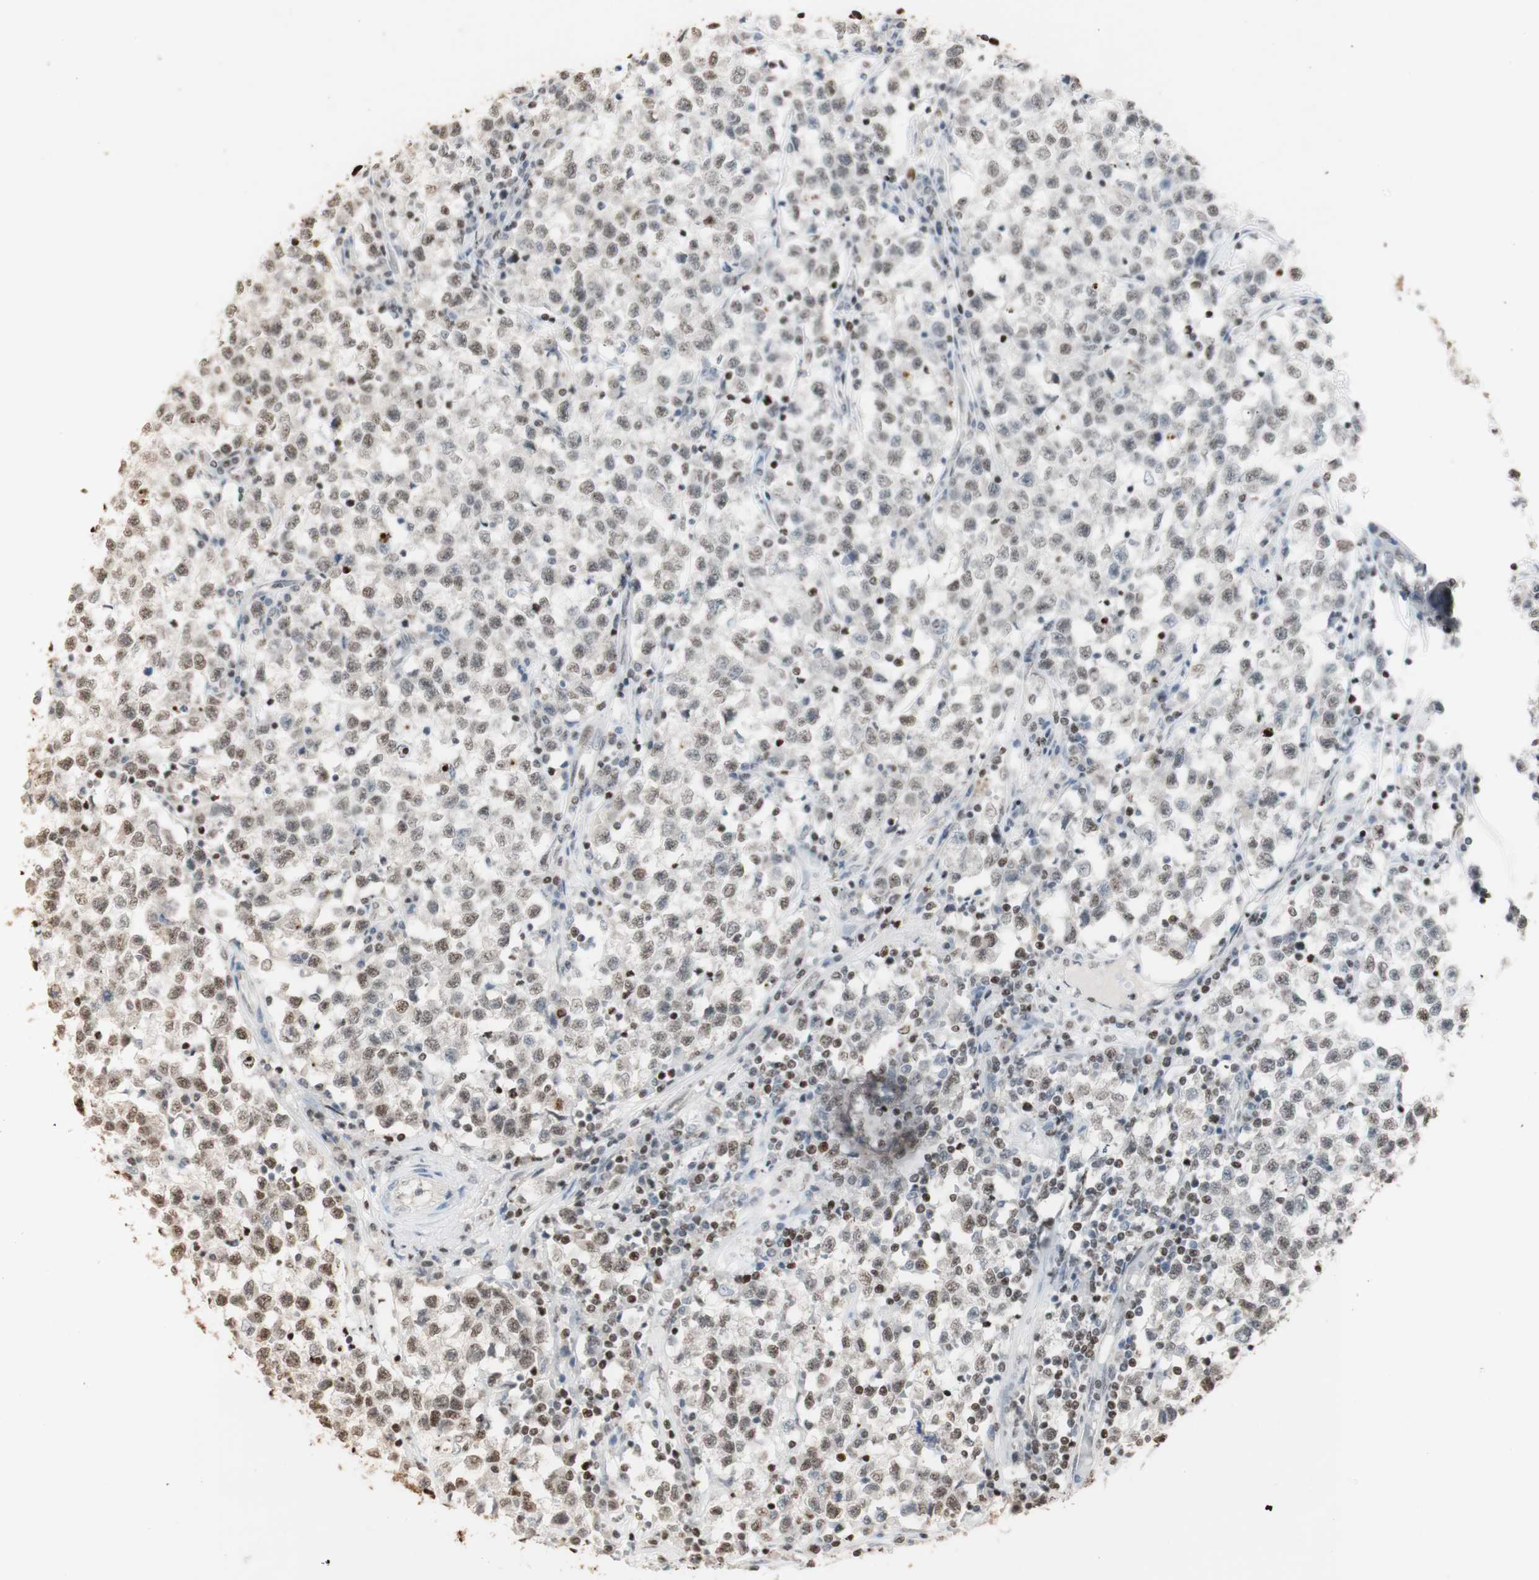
{"staining": {"intensity": "weak", "quantity": "25%-75%", "location": "nuclear"}, "tissue": "testis cancer", "cell_type": "Tumor cells", "image_type": "cancer", "snomed": [{"axis": "morphology", "description": "Seminoma, NOS"}, {"axis": "topography", "description": "Testis"}], "caption": "Tumor cells demonstrate low levels of weak nuclear staining in about 25%-75% of cells in testis seminoma.", "gene": "HNRNPA2B1", "patient": {"sex": "male", "age": 22}}